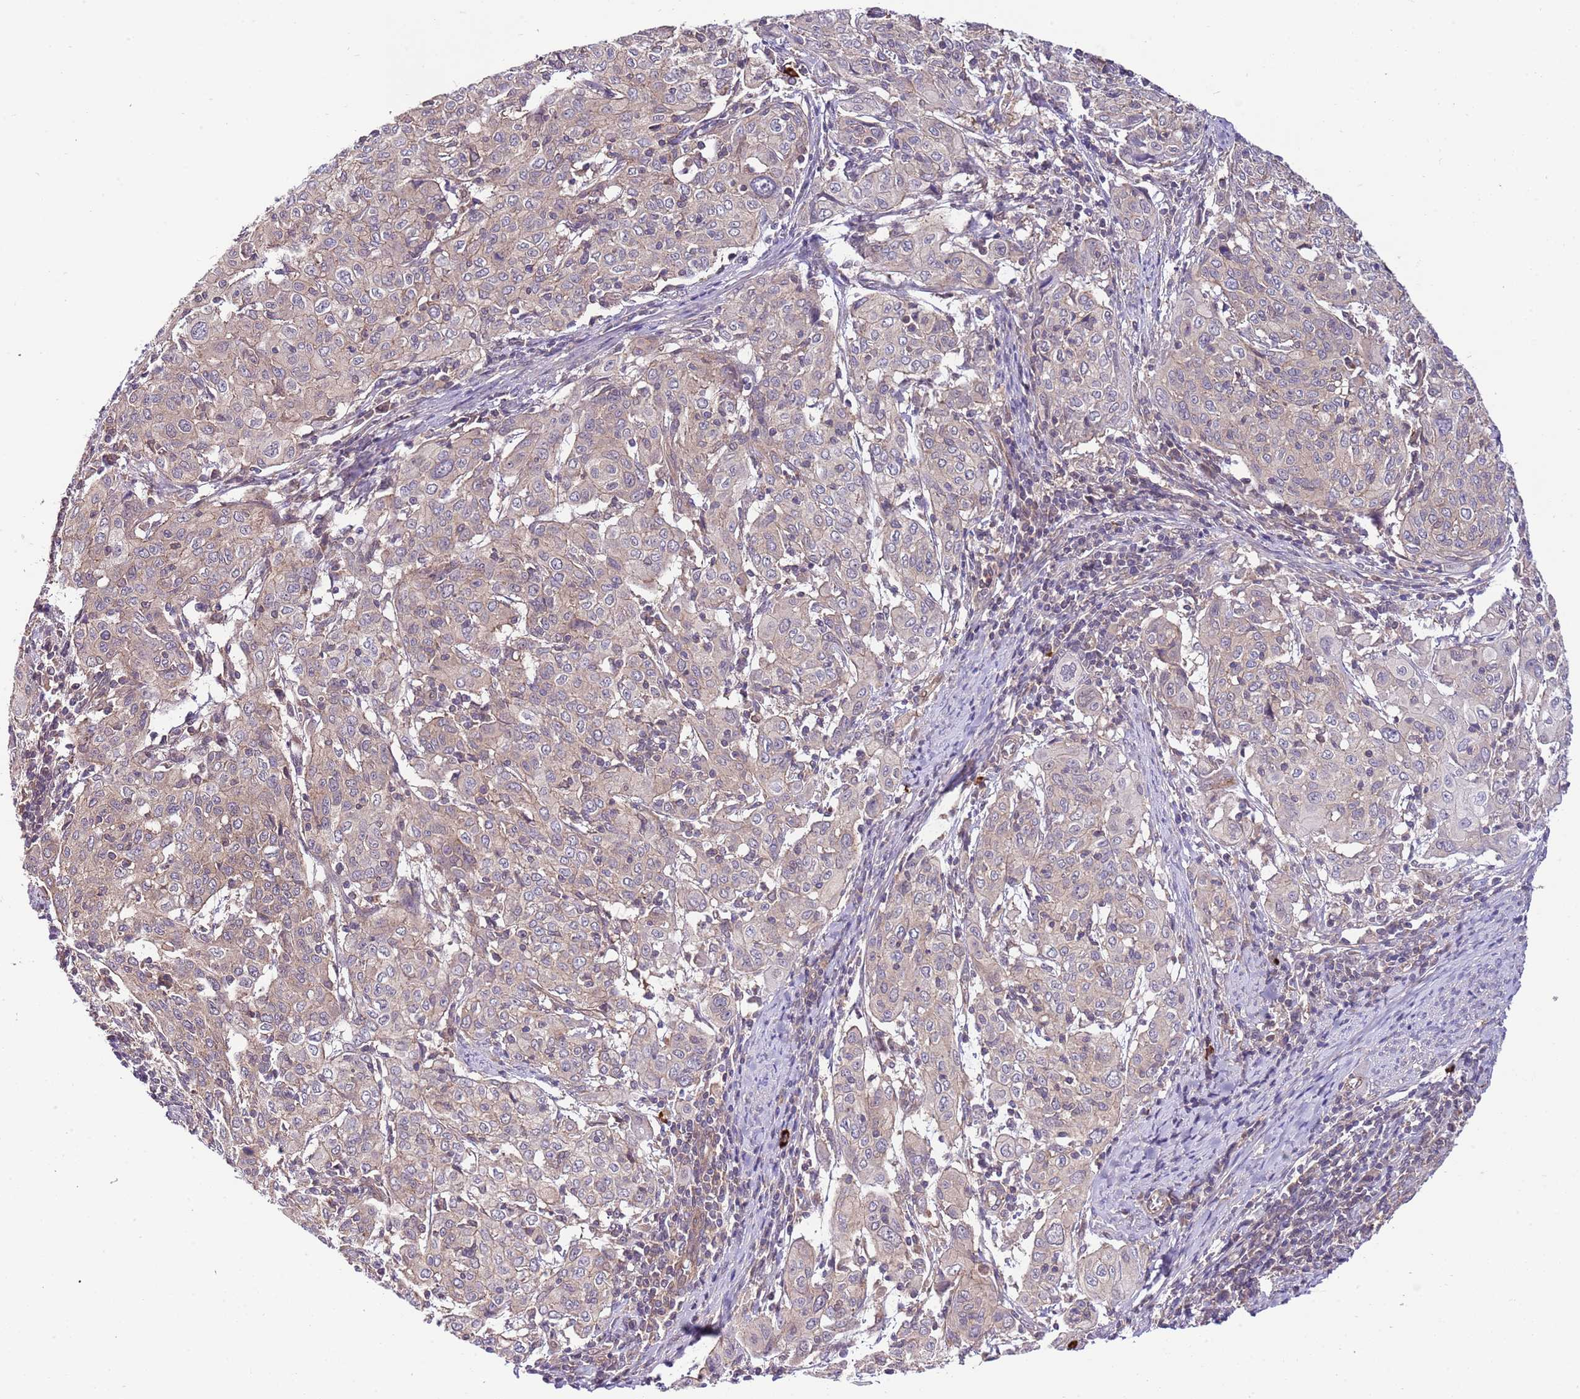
{"staining": {"intensity": "weak", "quantity": "25%-75%", "location": "cytoplasmic/membranous"}, "tissue": "cervical cancer", "cell_type": "Tumor cells", "image_type": "cancer", "snomed": [{"axis": "morphology", "description": "Squamous cell carcinoma, NOS"}, {"axis": "topography", "description": "Cervix"}], "caption": "Protein expression analysis of human cervical squamous cell carcinoma reveals weak cytoplasmic/membranous expression in approximately 25%-75% of tumor cells. Nuclei are stained in blue.", "gene": "DONSON", "patient": {"sex": "female", "age": 67}}